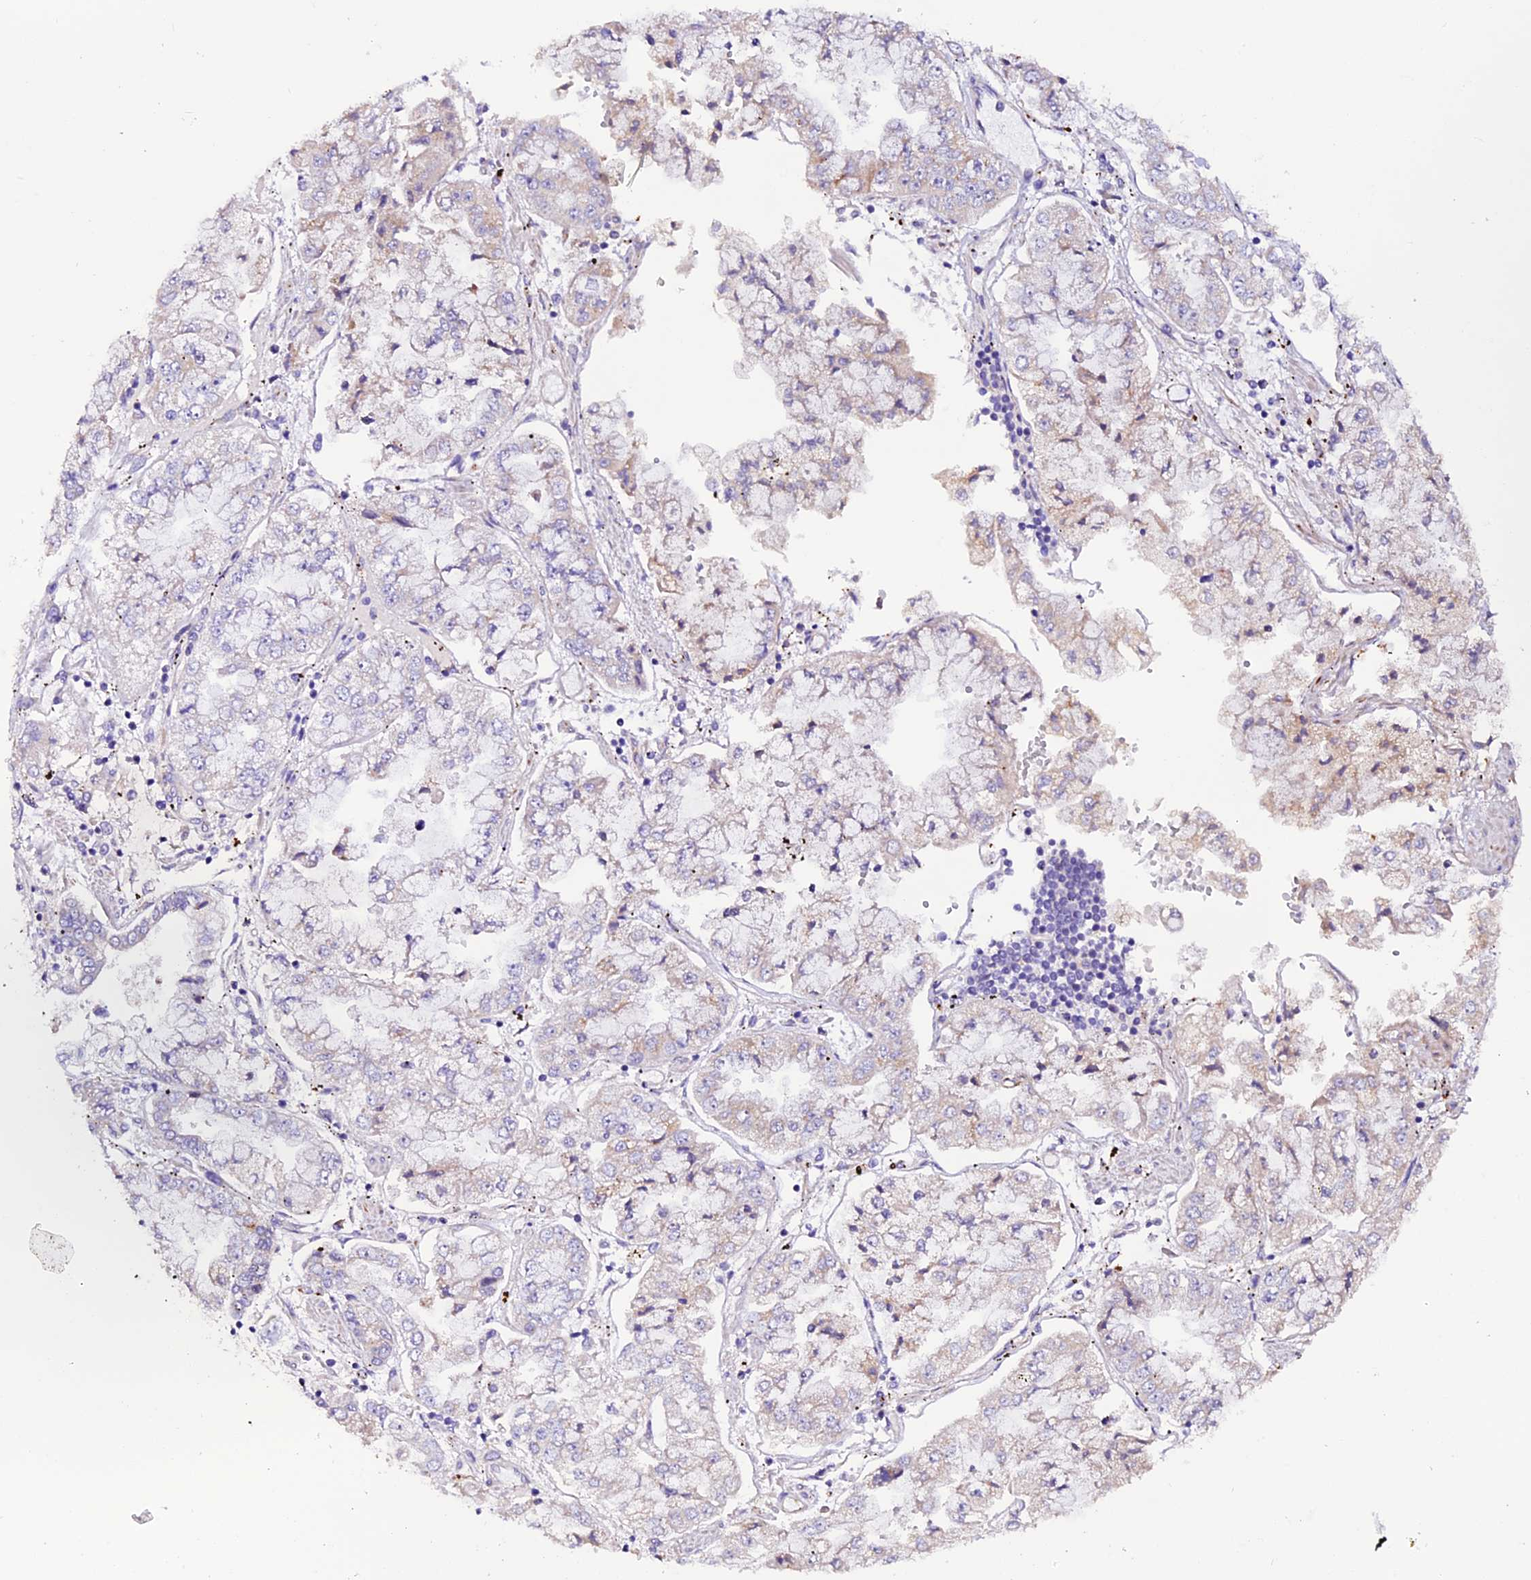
{"staining": {"intensity": "negative", "quantity": "none", "location": "none"}, "tissue": "stomach cancer", "cell_type": "Tumor cells", "image_type": "cancer", "snomed": [{"axis": "morphology", "description": "Adenocarcinoma, NOS"}, {"axis": "topography", "description": "Stomach"}], "caption": "The IHC photomicrograph has no significant positivity in tumor cells of adenocarcinoma (stomach) tissue.", "gene": "CLN5", "patient": {"sex": "male", "age": 76}}